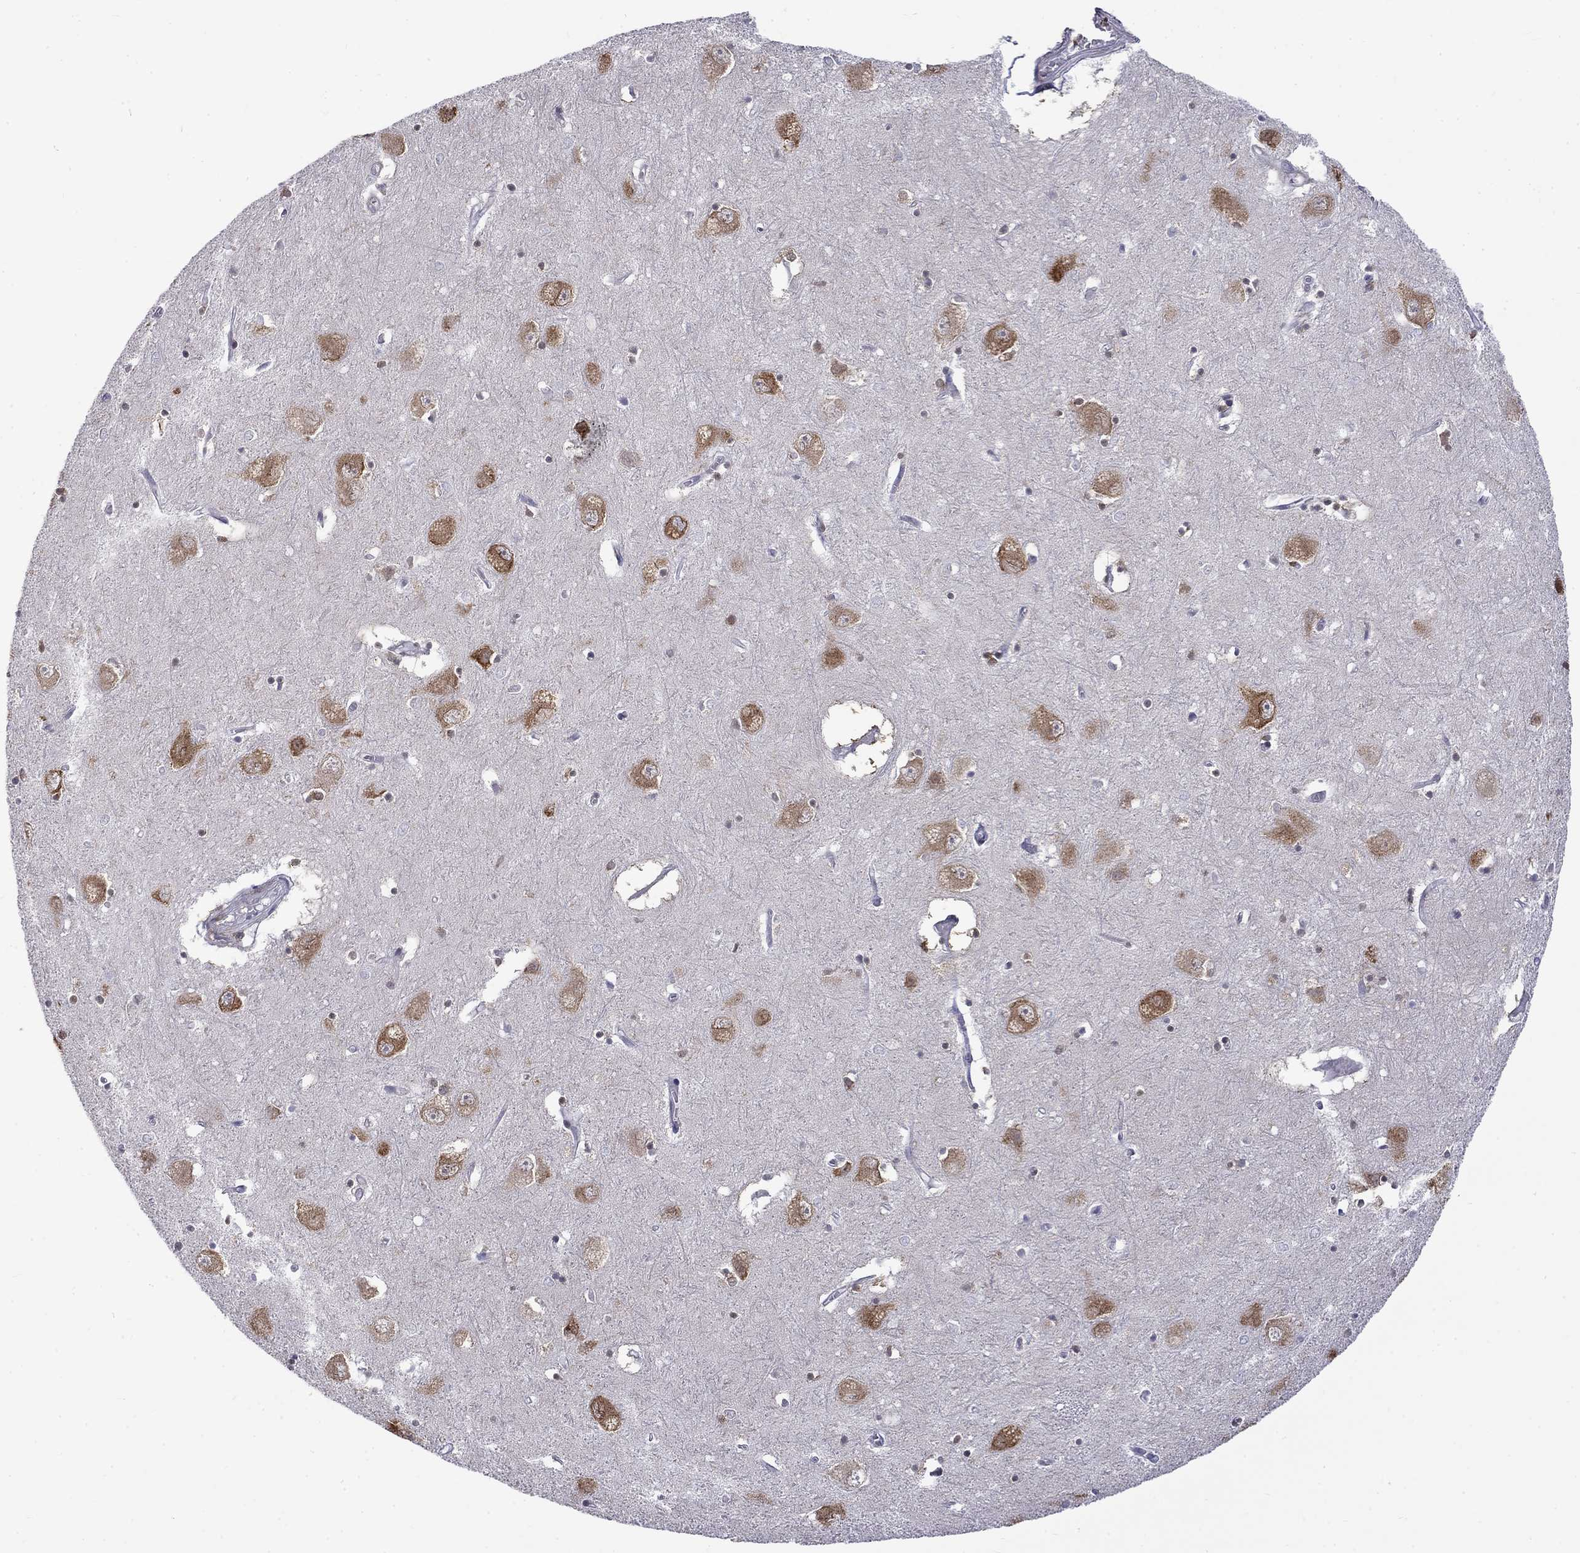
{"staining": {"intensity": "moderate", "quantity": "<25%", "location": "cytoplasmic/membranous"}, "tissue": "caudate", "cell_type": "Glial cells", "image_type": "normal", "snomed": [{"axis": "morphology", "description": "Normal tissue, NOS"}, {"axis": "topography", "description": "Lateral ventricle wall"}], "caption": "Immunohistochemical staining of benign human caudate exhibits low levels of moderate cytoplasmic/membranous expression in approximately <25% of glial cells. The staining was performed using DAB (3,3'-diaminobenzidine) to visualize the protein expression in brown, while the nuclei were stained in blue with hematoxylin (Magnification: 20x).", "gene": "PABPC4", "patient": {"sex": "male", "age": 54}}